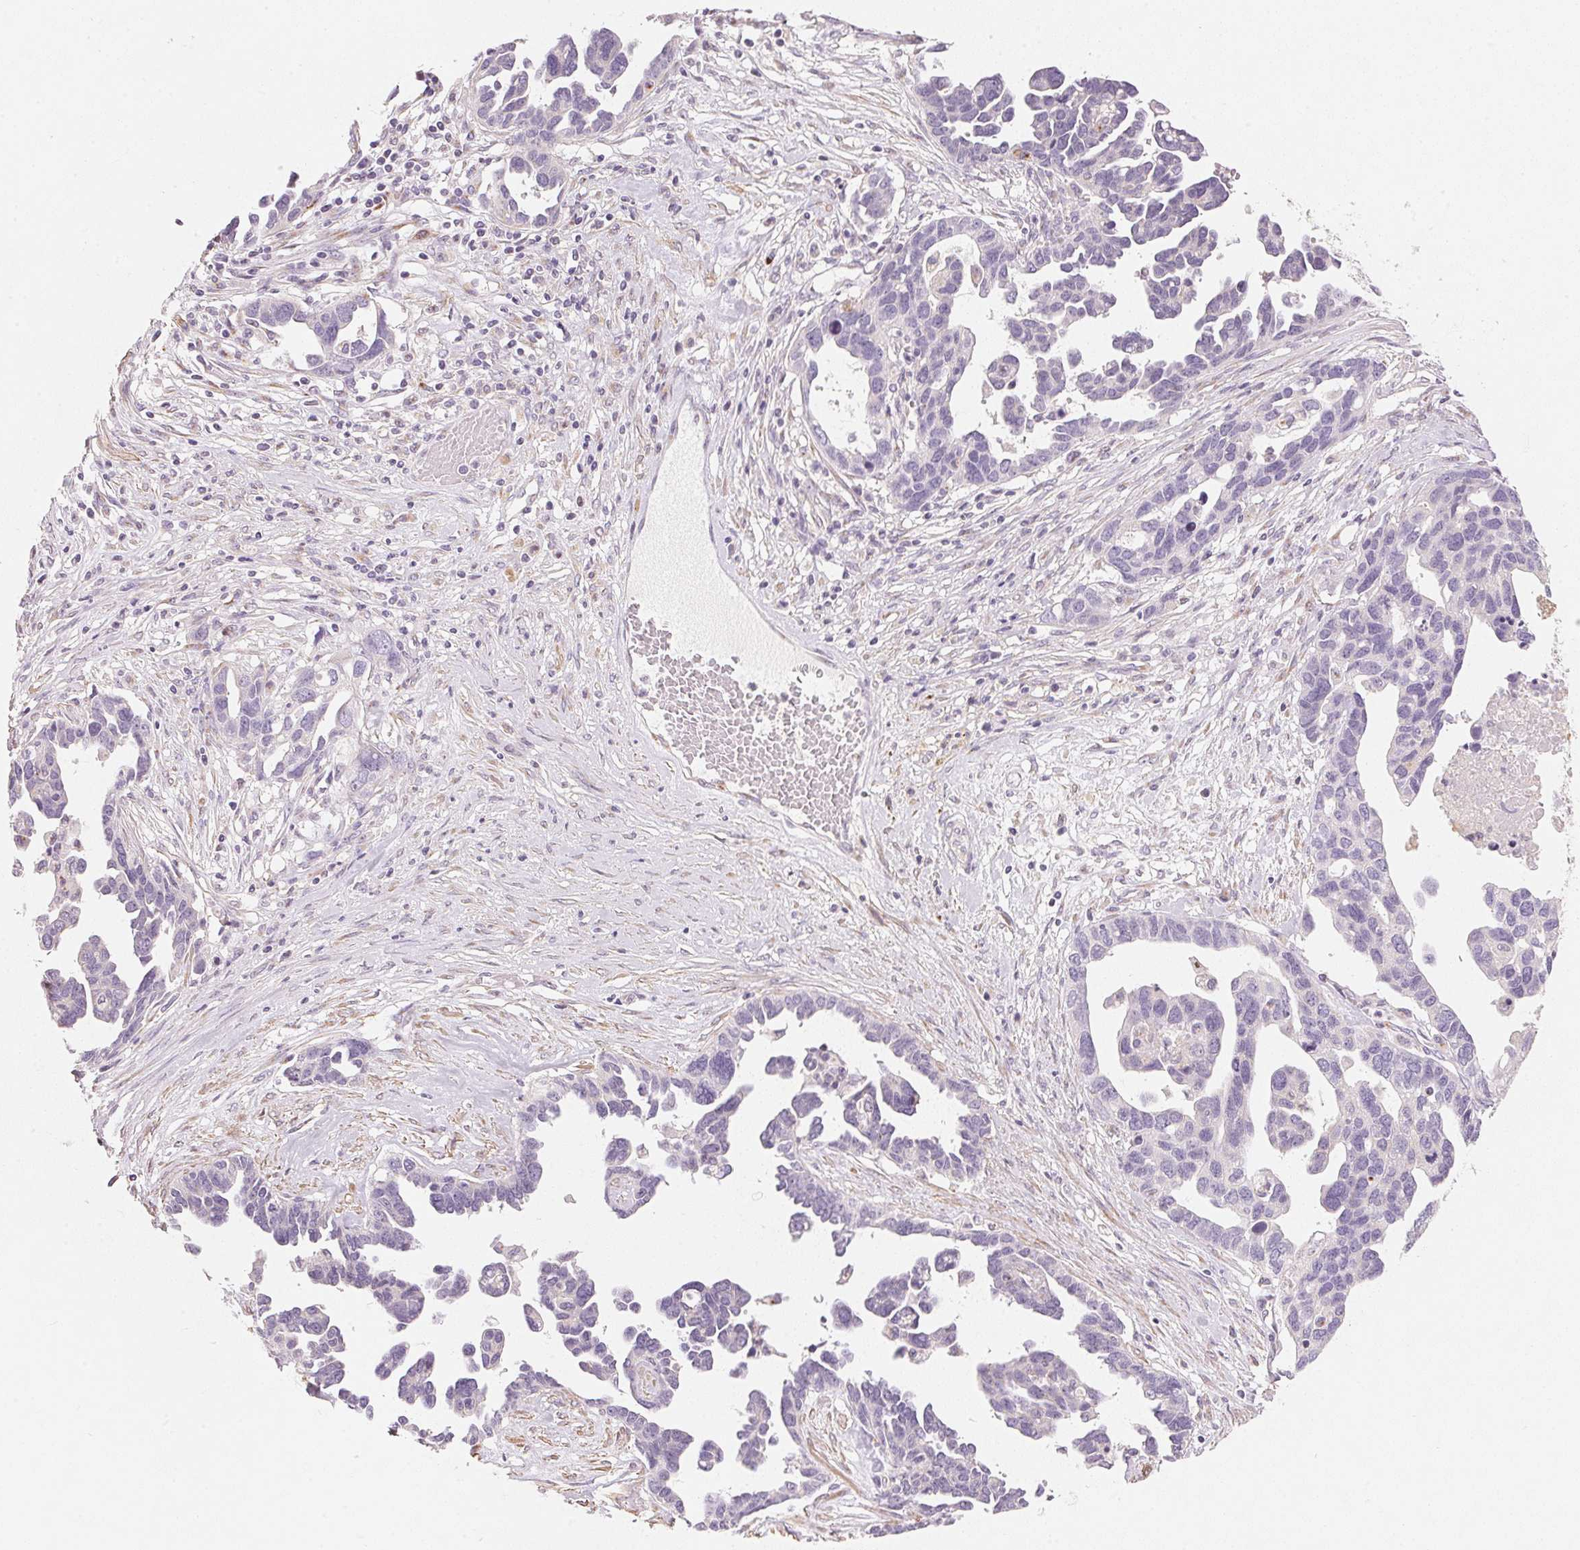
{"staining": {"intensity": "negative", "quantity": "none", "location": "none"}, "tissue": "ovarian cancer", "cell_type": "Tumor cells", "image_type": "cancer", "snomed": [{"axis": "morphology", "description": "Cystadenocarcinoma, serous, NOS"}, {"axis": "topography", "description": "Ovary"}], "caption": "DAB immunohistochemical staining of human serous cystadenocarcinoma (ovarian) displays no significant staining in tumor cells.", "gene": "DRAM2", "patient": {"sex": "female", "age": 54}}